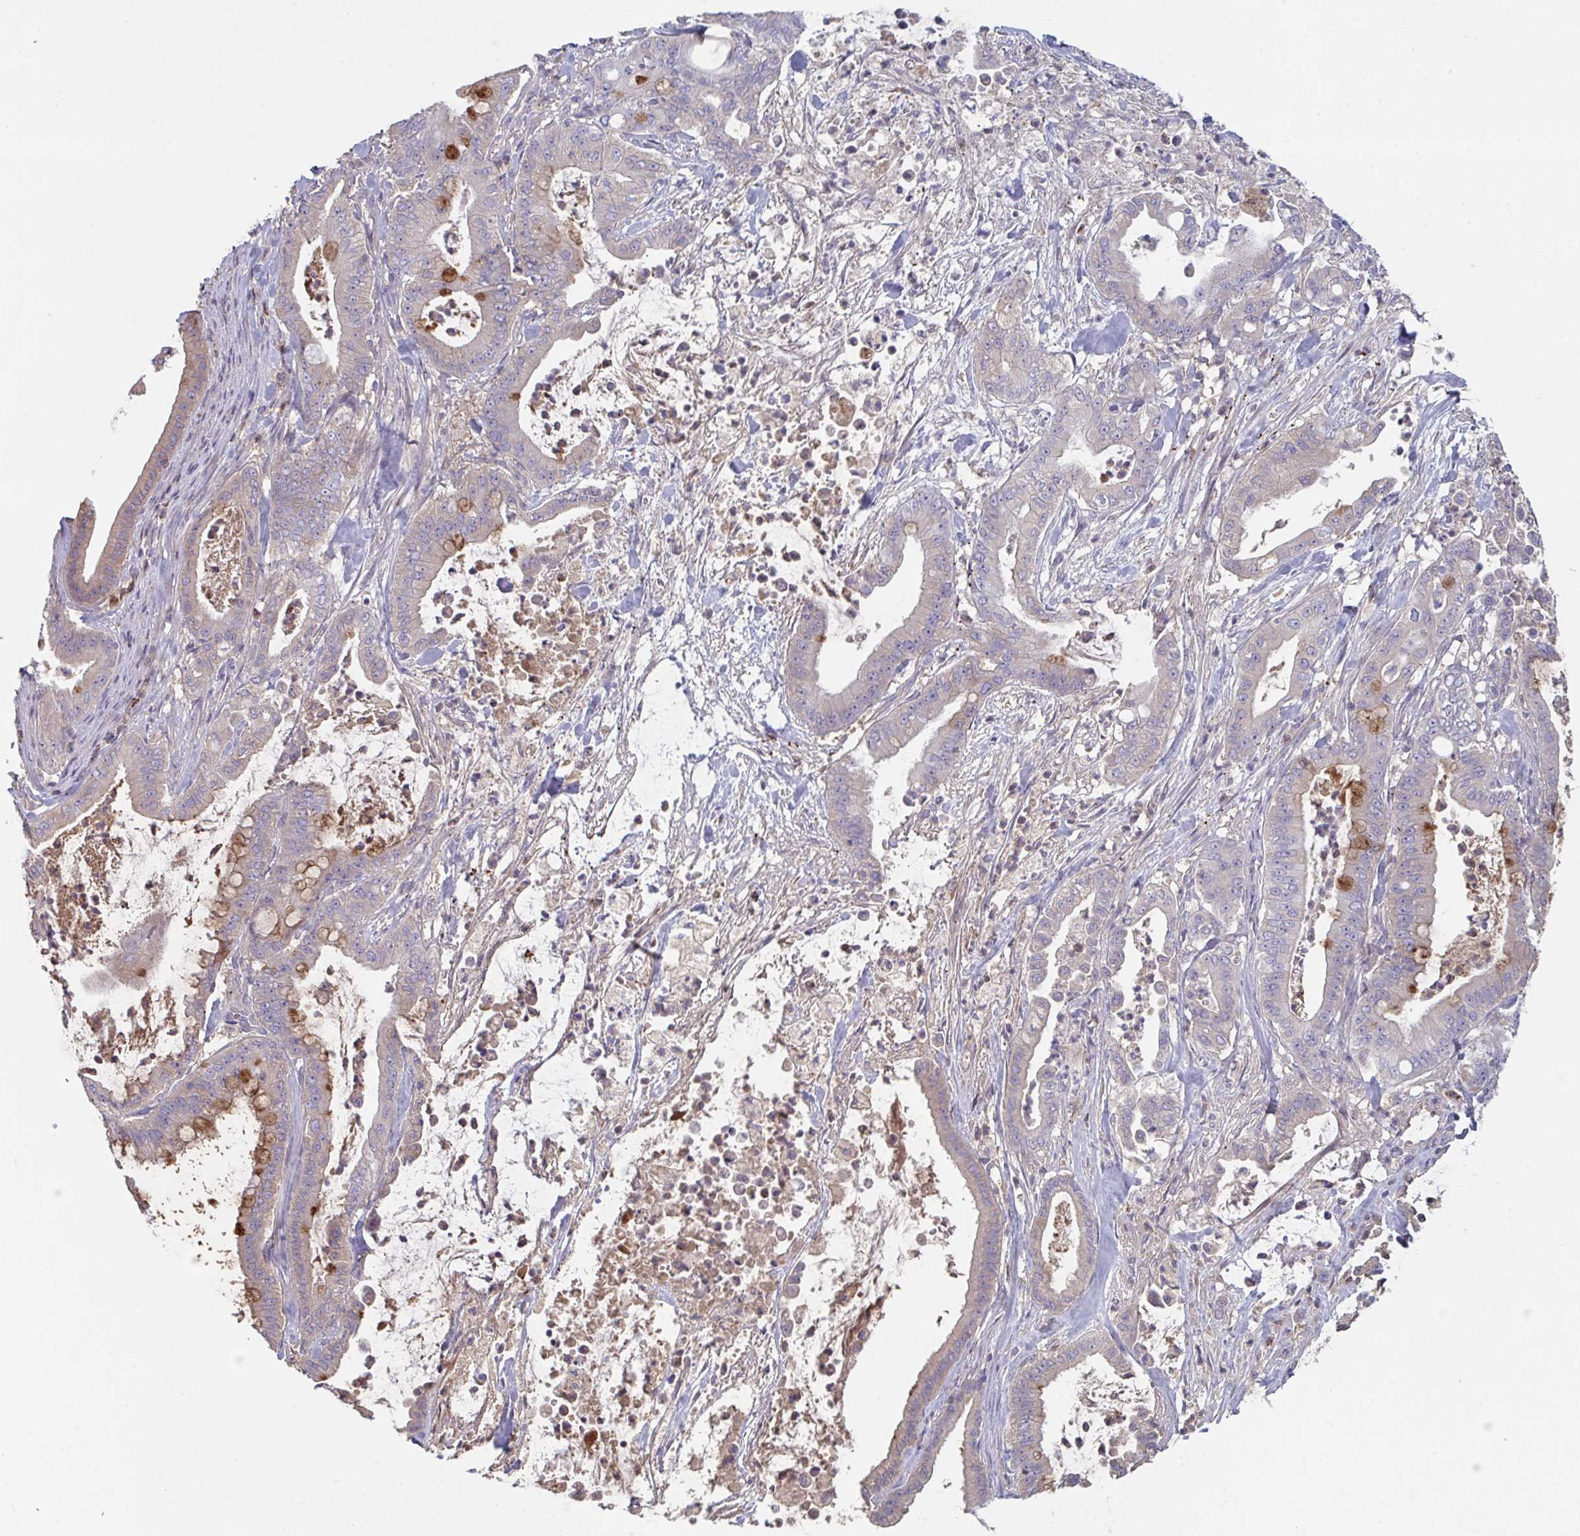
{"staining": {"intensity": "weak", "quantity": "<25%", "location": "cytoplasmic/membranous"}, "tissue": "pancreatic cancer", "cell_type": "Tumor cells", "image_type": "cancer", "snomed": [{"axis": "morphology", "description": "Adenocarcinoma, NOS"}, {"axis": "topography", "description": "Pancreas"}], "caption": "This is an IHC micrograph of human adenocarcinoma (pancreatic). There is no staining in tumor cells.", "gene": "HGFAC", "patient": {"sex": "male", "age": 71}}